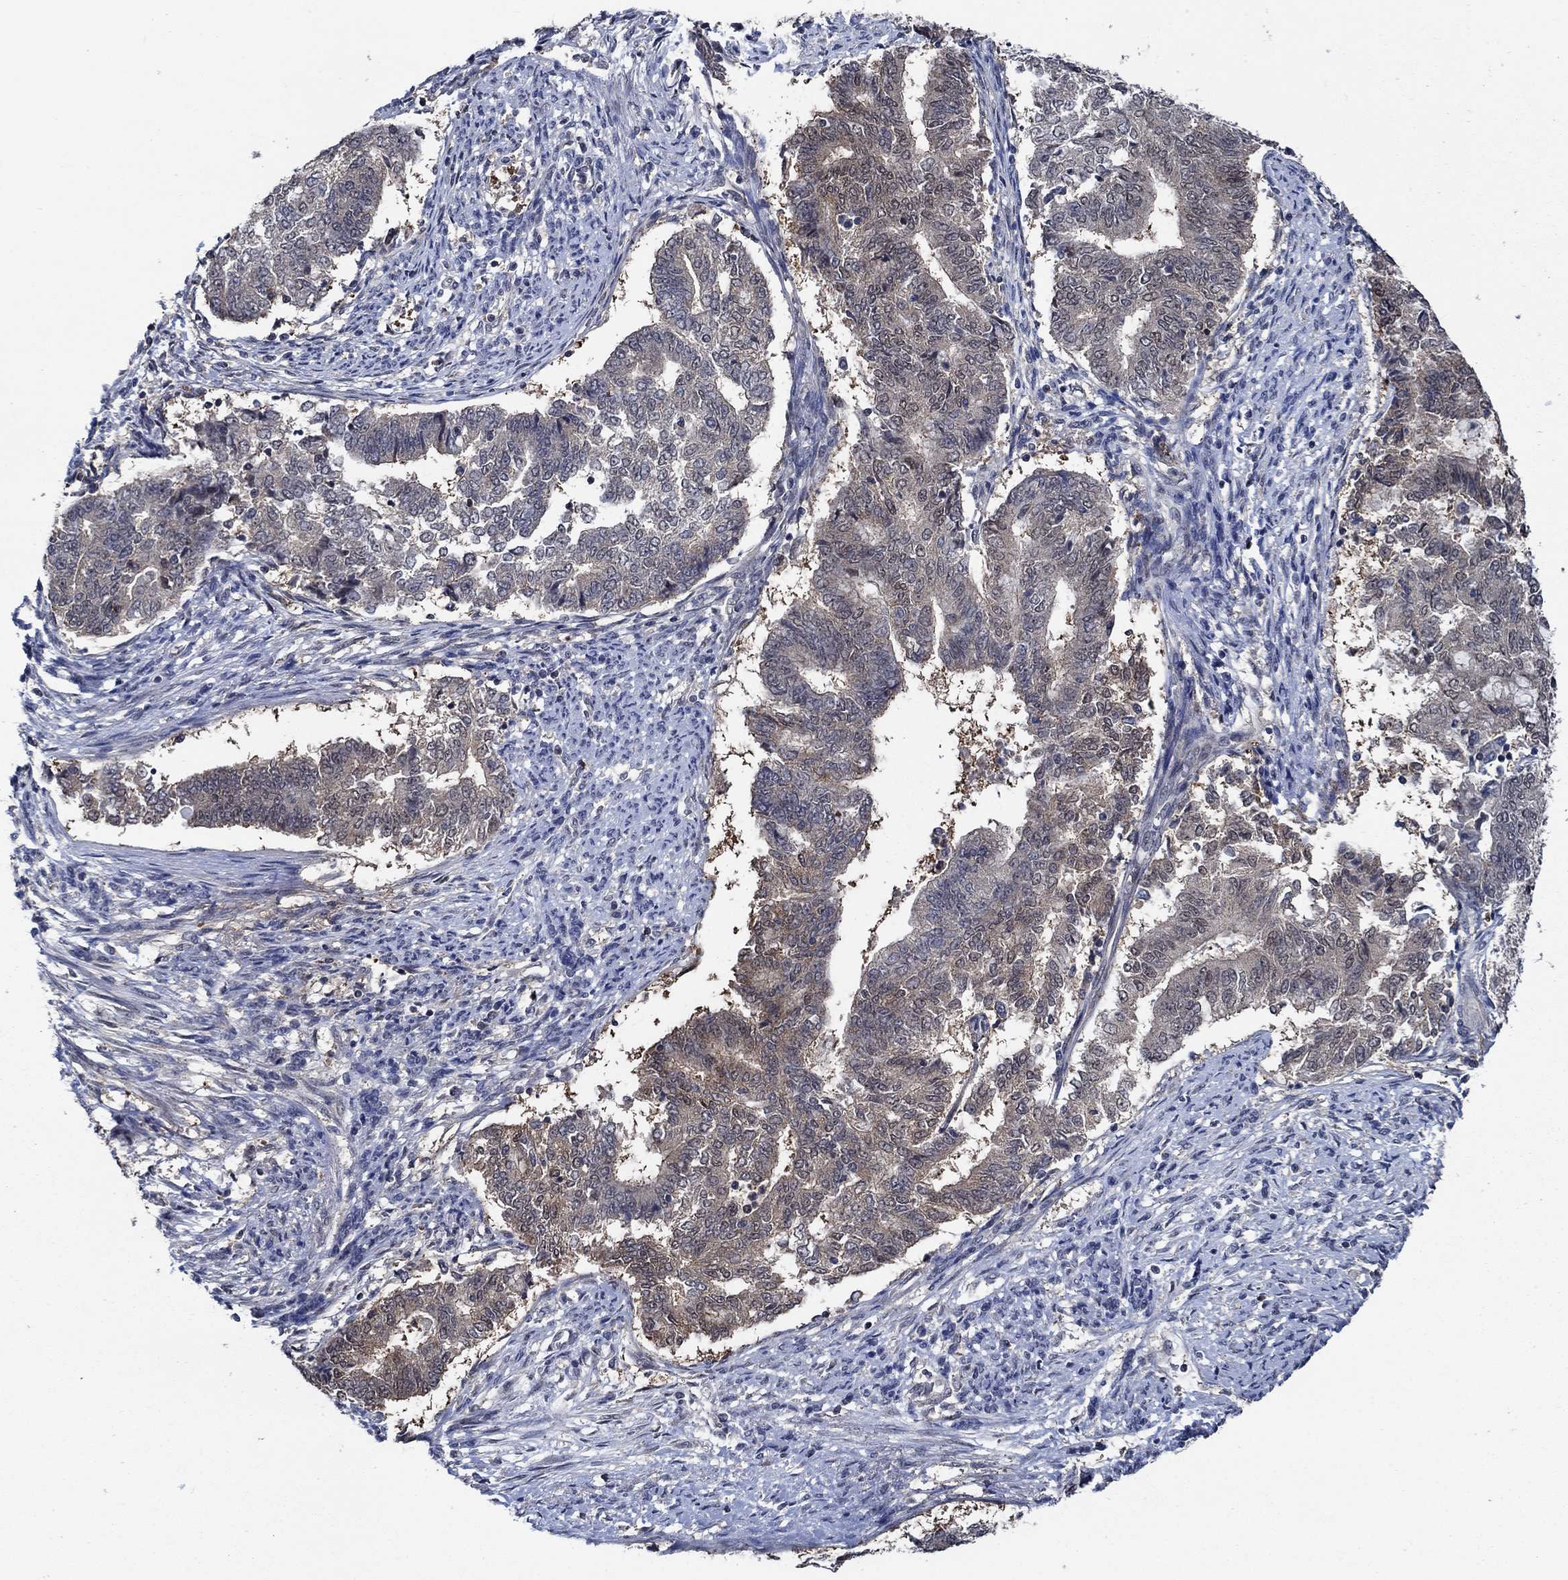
{"staining": {"intensity": "weak", "quantity": "<25%", "location": "cytoplasmic/membranous"}, "tissue": "endometrial cancer", "cell_type": "Tumor cells", "image_type": "cancer", "snomed": [{"axis": "morphology", "description": "Adenocarcinoma, NOS"}, {"axis": "topography", "description": "Endometrium"}], "caption": "Adenocarcinoma (endometrial) was stained to show a protein in brown. There is no significant staining in tumor cells. Brightfield microscopy of immunohistochemistry (IHC) stained with DAB (brown) and hematoxylin (blue), captured at high magnification.", "gene": "DACT1", "patient": {"sex": "female", "age": 65}}